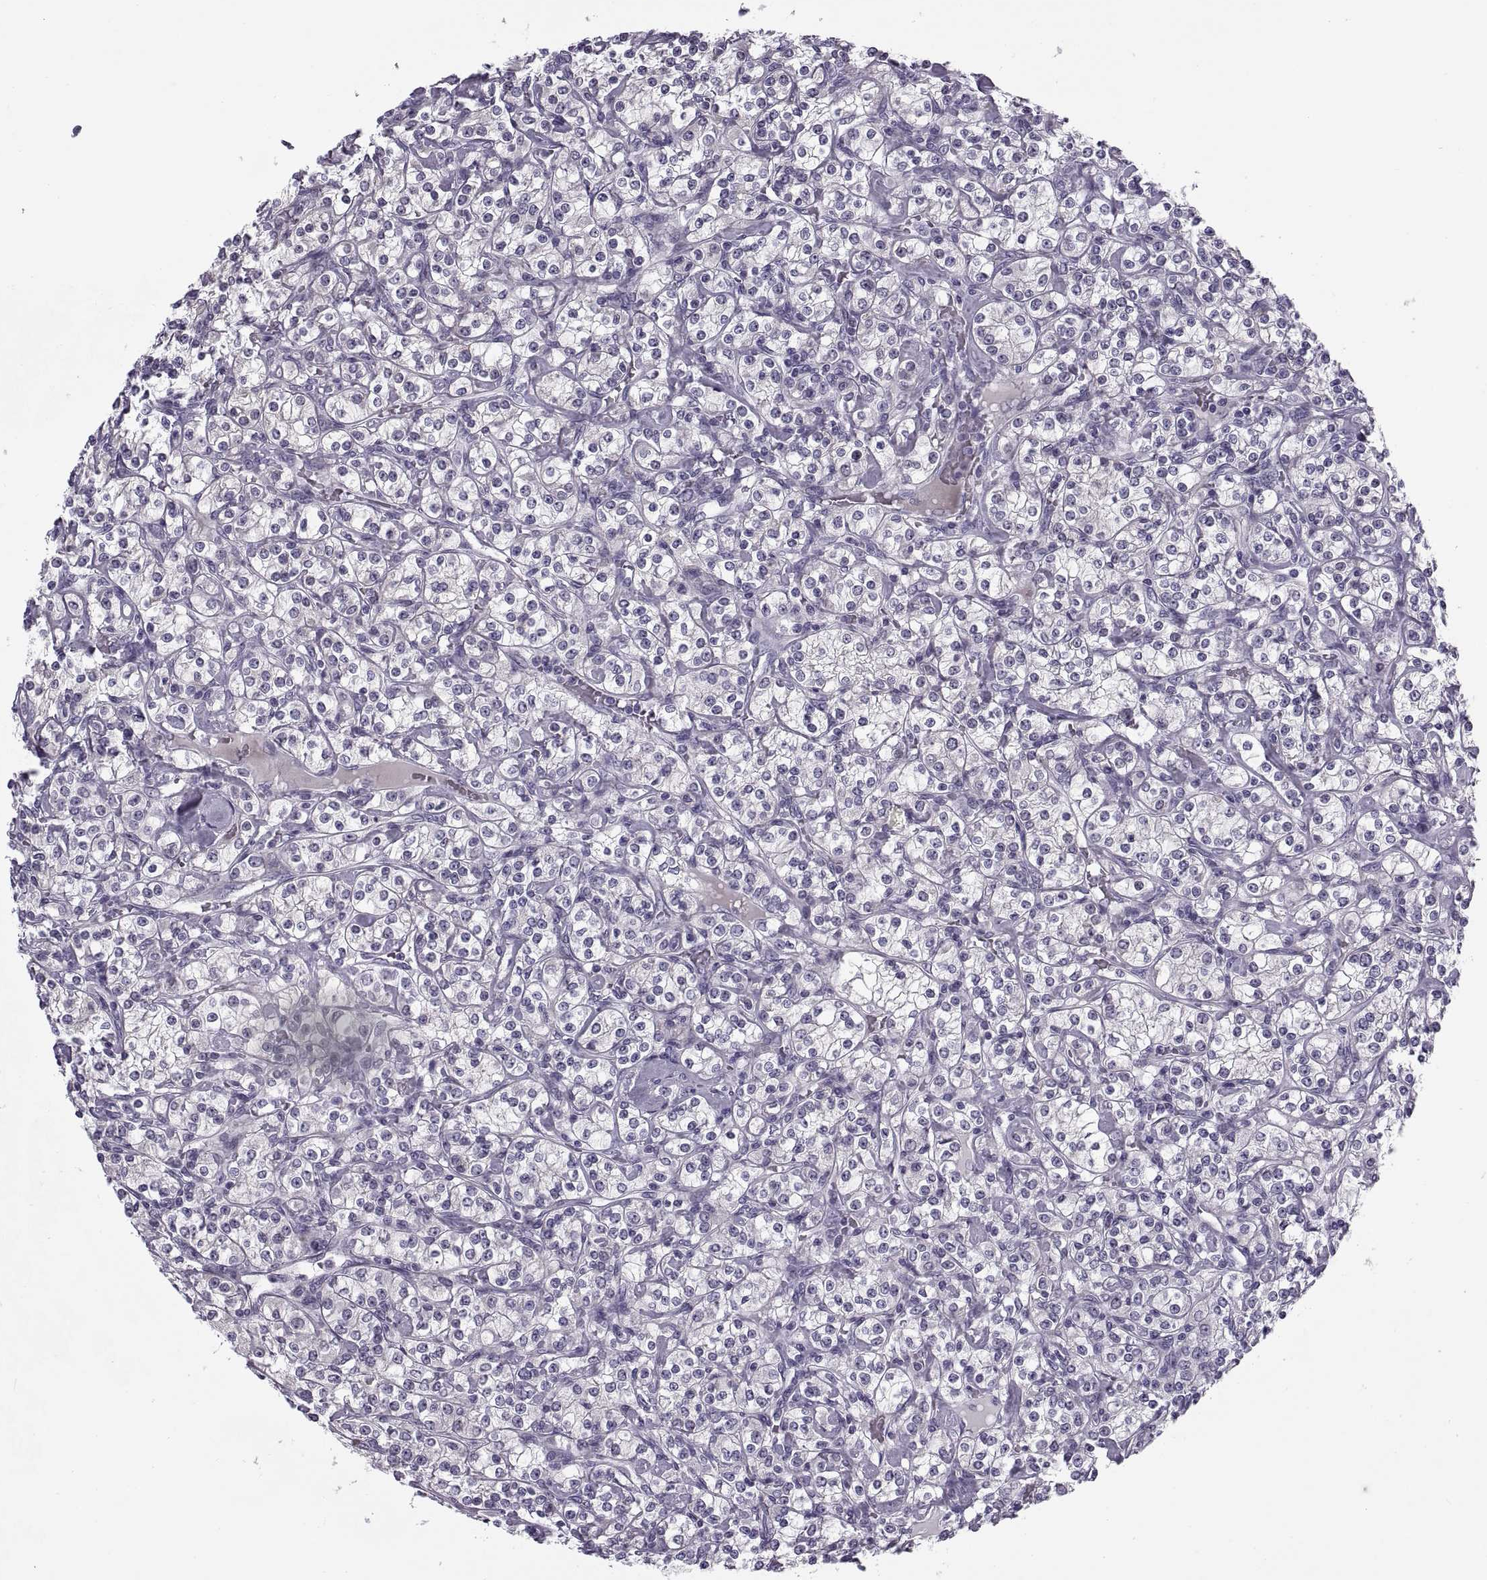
{"staining": {"intensity": "negative", "quantity": "none", "location": "none"}, "tissue": "renal cancer", "cell_type": "Tumor cells", "image_type": "cancer", "snomed": [{"axis": "morphology", "description": "Adenocarcinoma, NOS"}, {"axis": "topography", "description": "Kidney"}], "caption": "Immunohistochemistry photomicrograph of neoplastic tissue: human renal cancer stained with DAB (3,3'-diaminobenzidine) exhibits no significant protein staining in tumor cells. The staining is performed using DAB (3,3'-diaminobenzidine) brown chromogen with nuclei counter-stained in using hematoxylin.", "gene": "MAGEB1", "patient": {"sex": "male", "age": 77}}